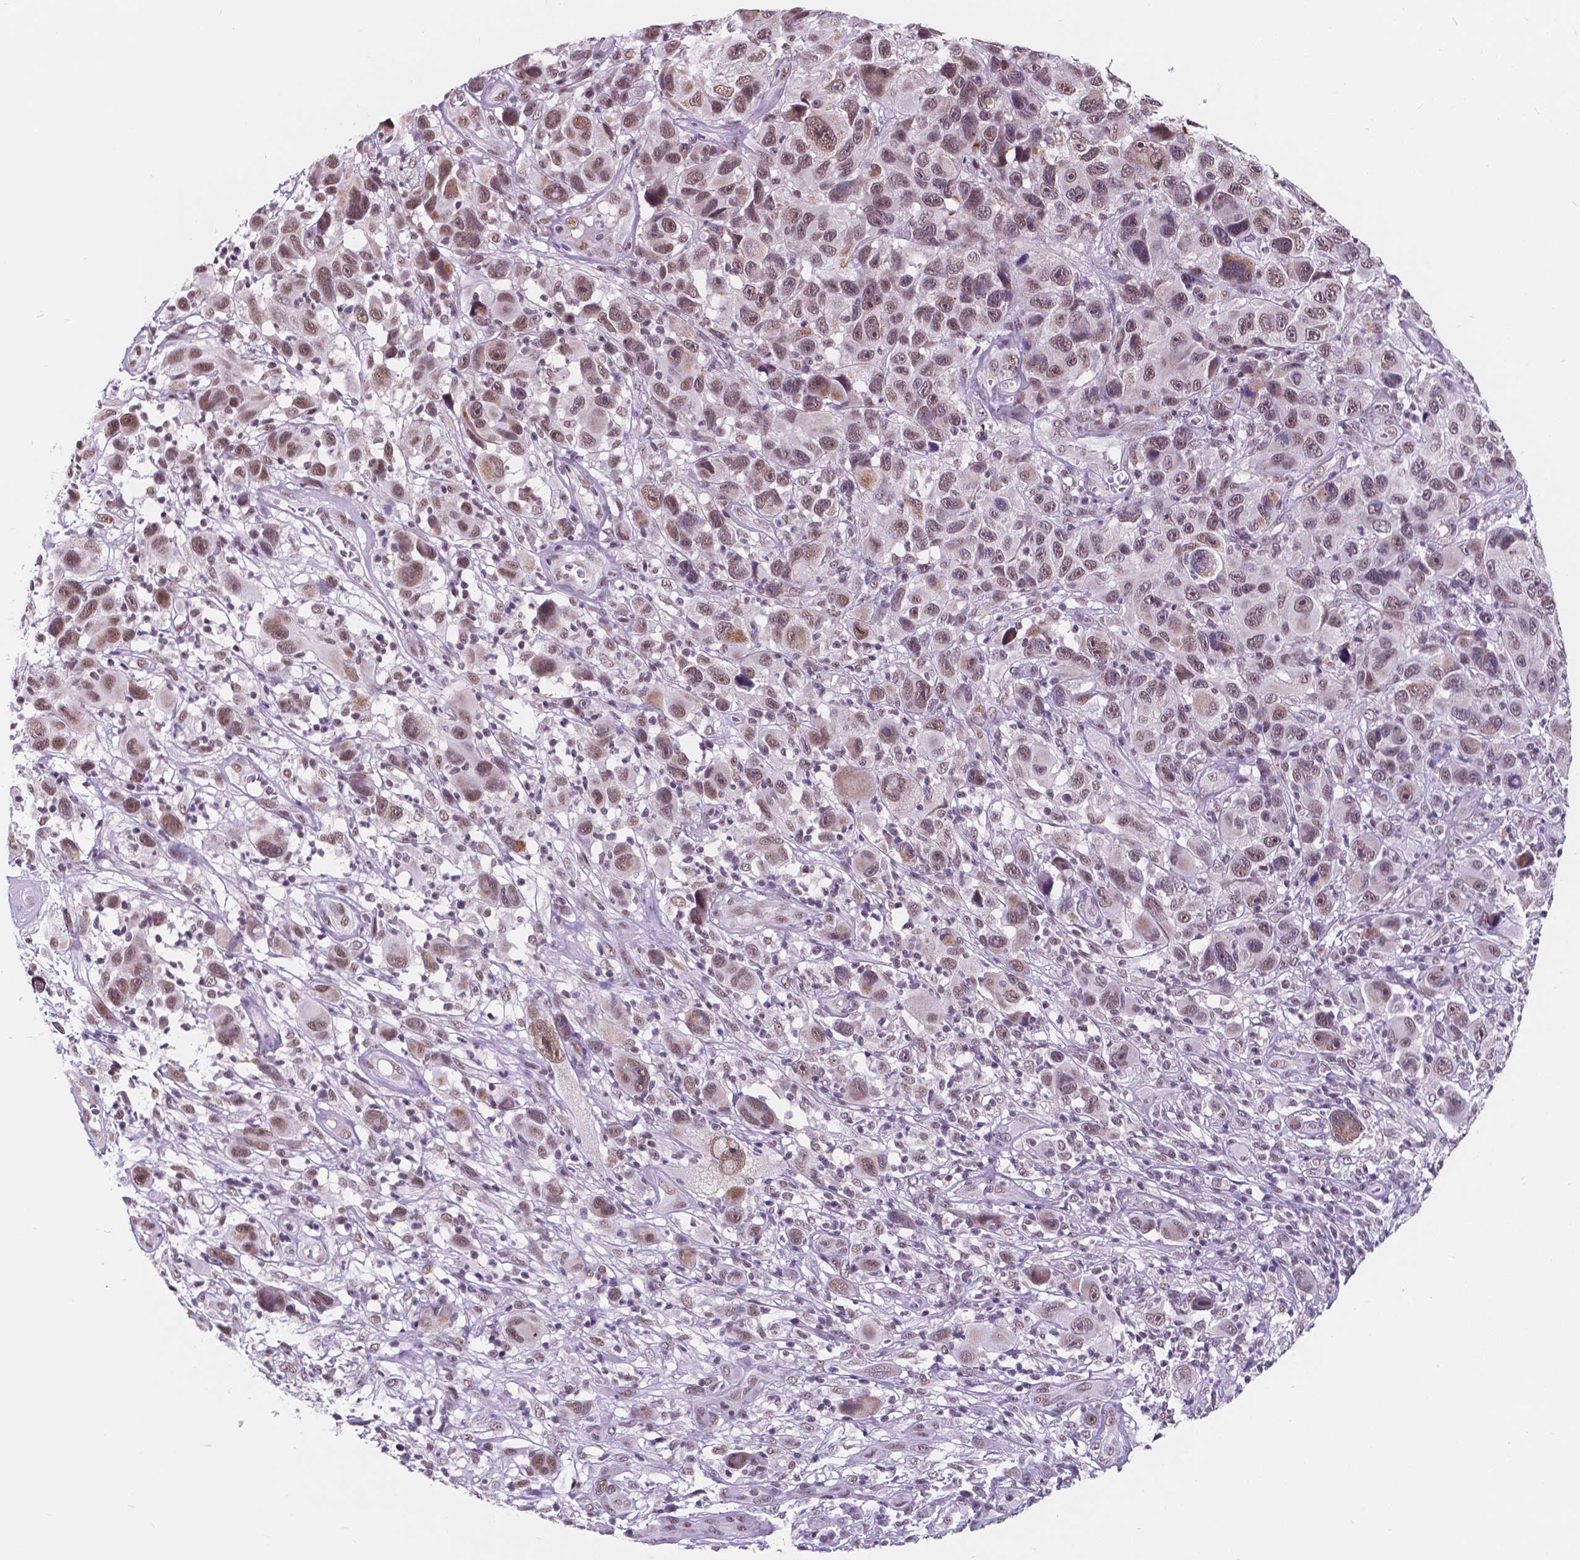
{"staining": {"intensity": "moderate", "quantity": "25%-75%", "location": "nuclear"}, "tissue": "melanoma", "cell_type": "Tumor cells", "image_type": "cancer", "snomed": [{"axis": "morphology", "description": "Malignant melanoma, NOS"}, {"axis": "topography", "description": "Skin"}], "caption": "Immunohistochemical staining of human melanoma reveals moderate nuclear protein expression in about 25%-75% of tumor cells.", "gene": "BCAS2", "patient": {"sex": "male", "age": 53}}